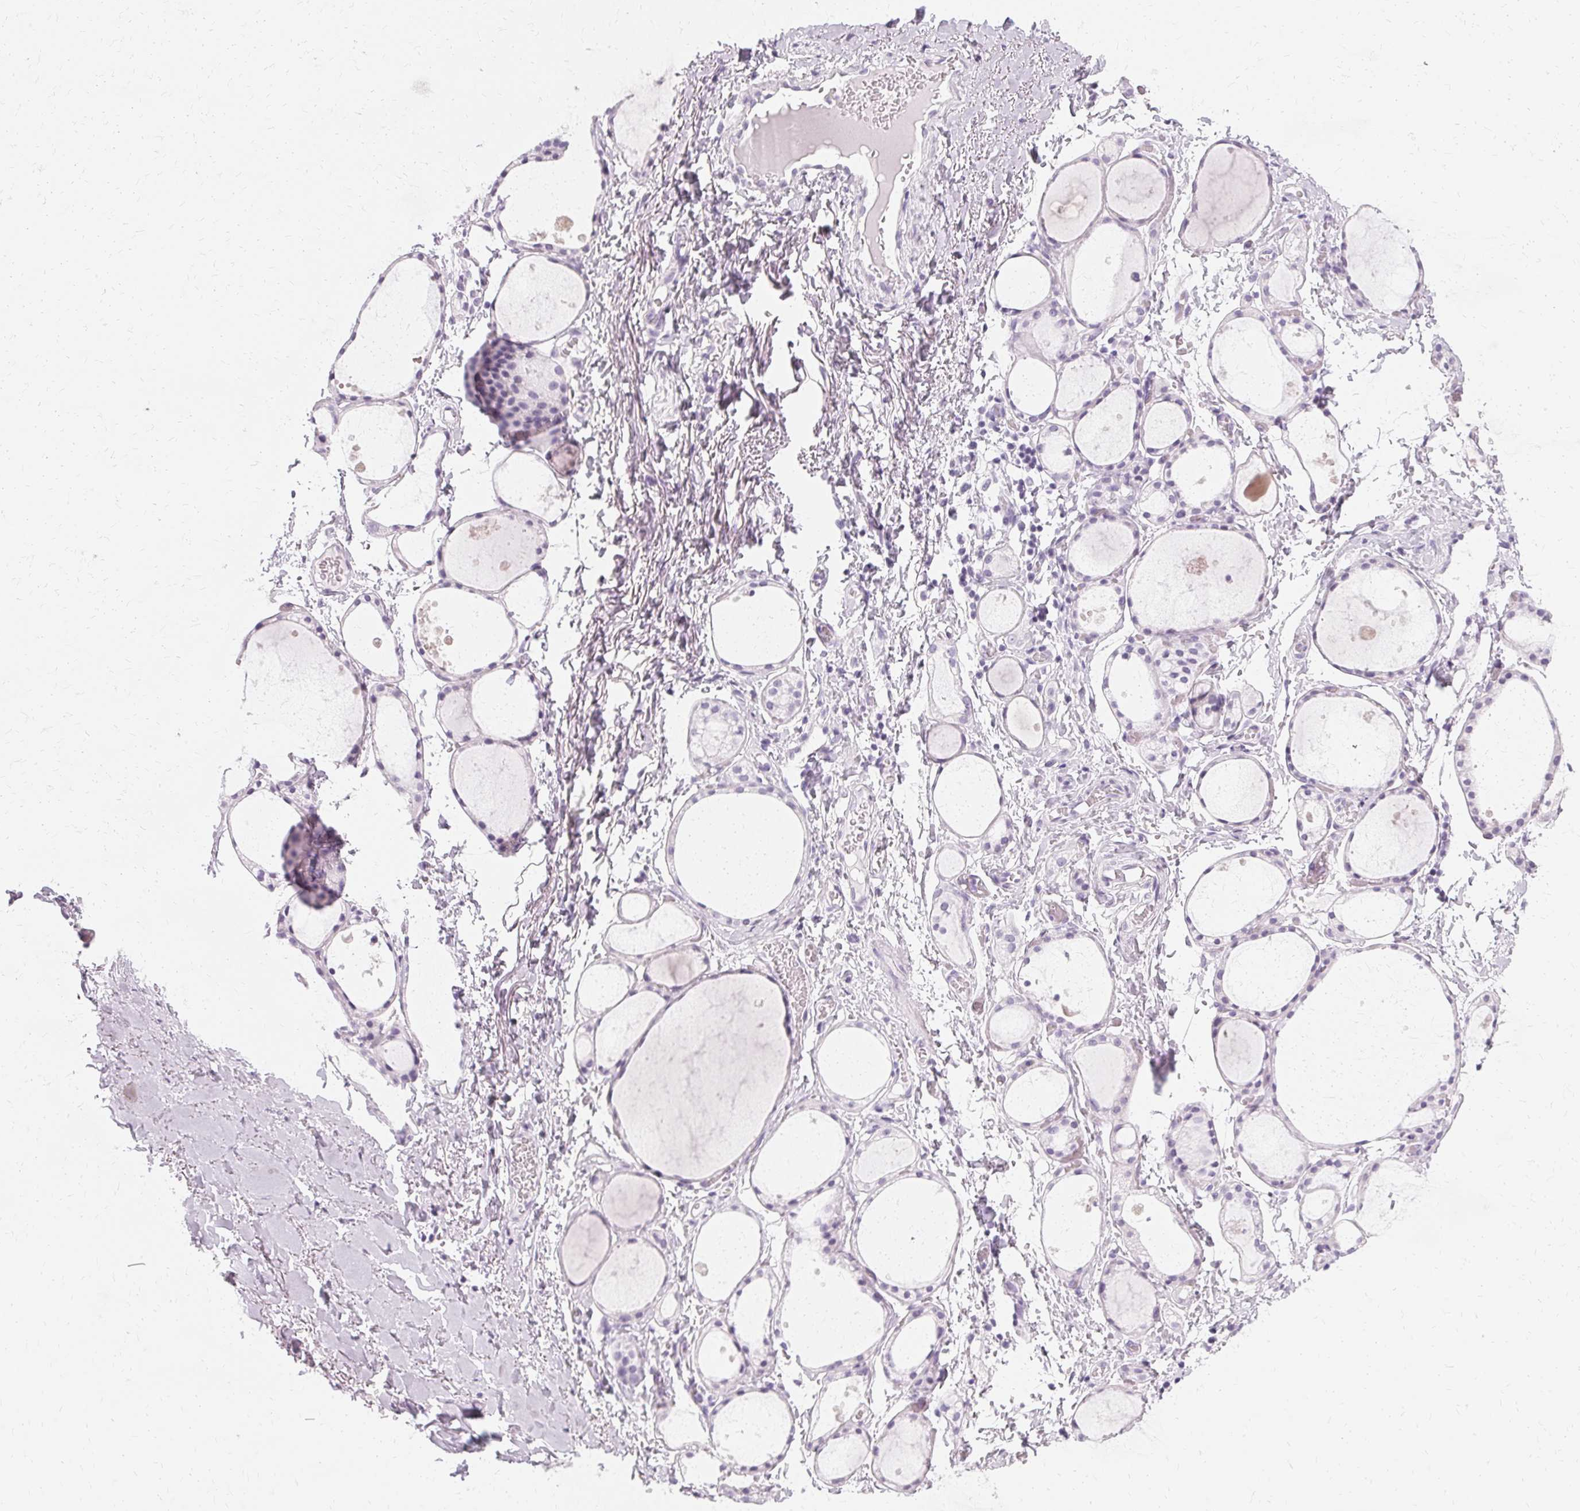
{"staining": {"intensity": "negative", "quantity": "none", "location": "none"}, "tissue": "thyroid gland", "cell_type": "Glandular cells", "image_type": "normal", "snomed": [{"axis": "morphology", "description": "Normal tissue, NOS"}, {"axis": "topography", "description": "Thyroid gland"}], "caption": "Glandular cells are negative for protein expression in unremarkable human thyroid gland. The staining is performed using DAB brown chromogen with nuclei counter-stained in using hematoxylin.", "gene": "KRT6A", "patient": {"sex": "male", "age": 68}}